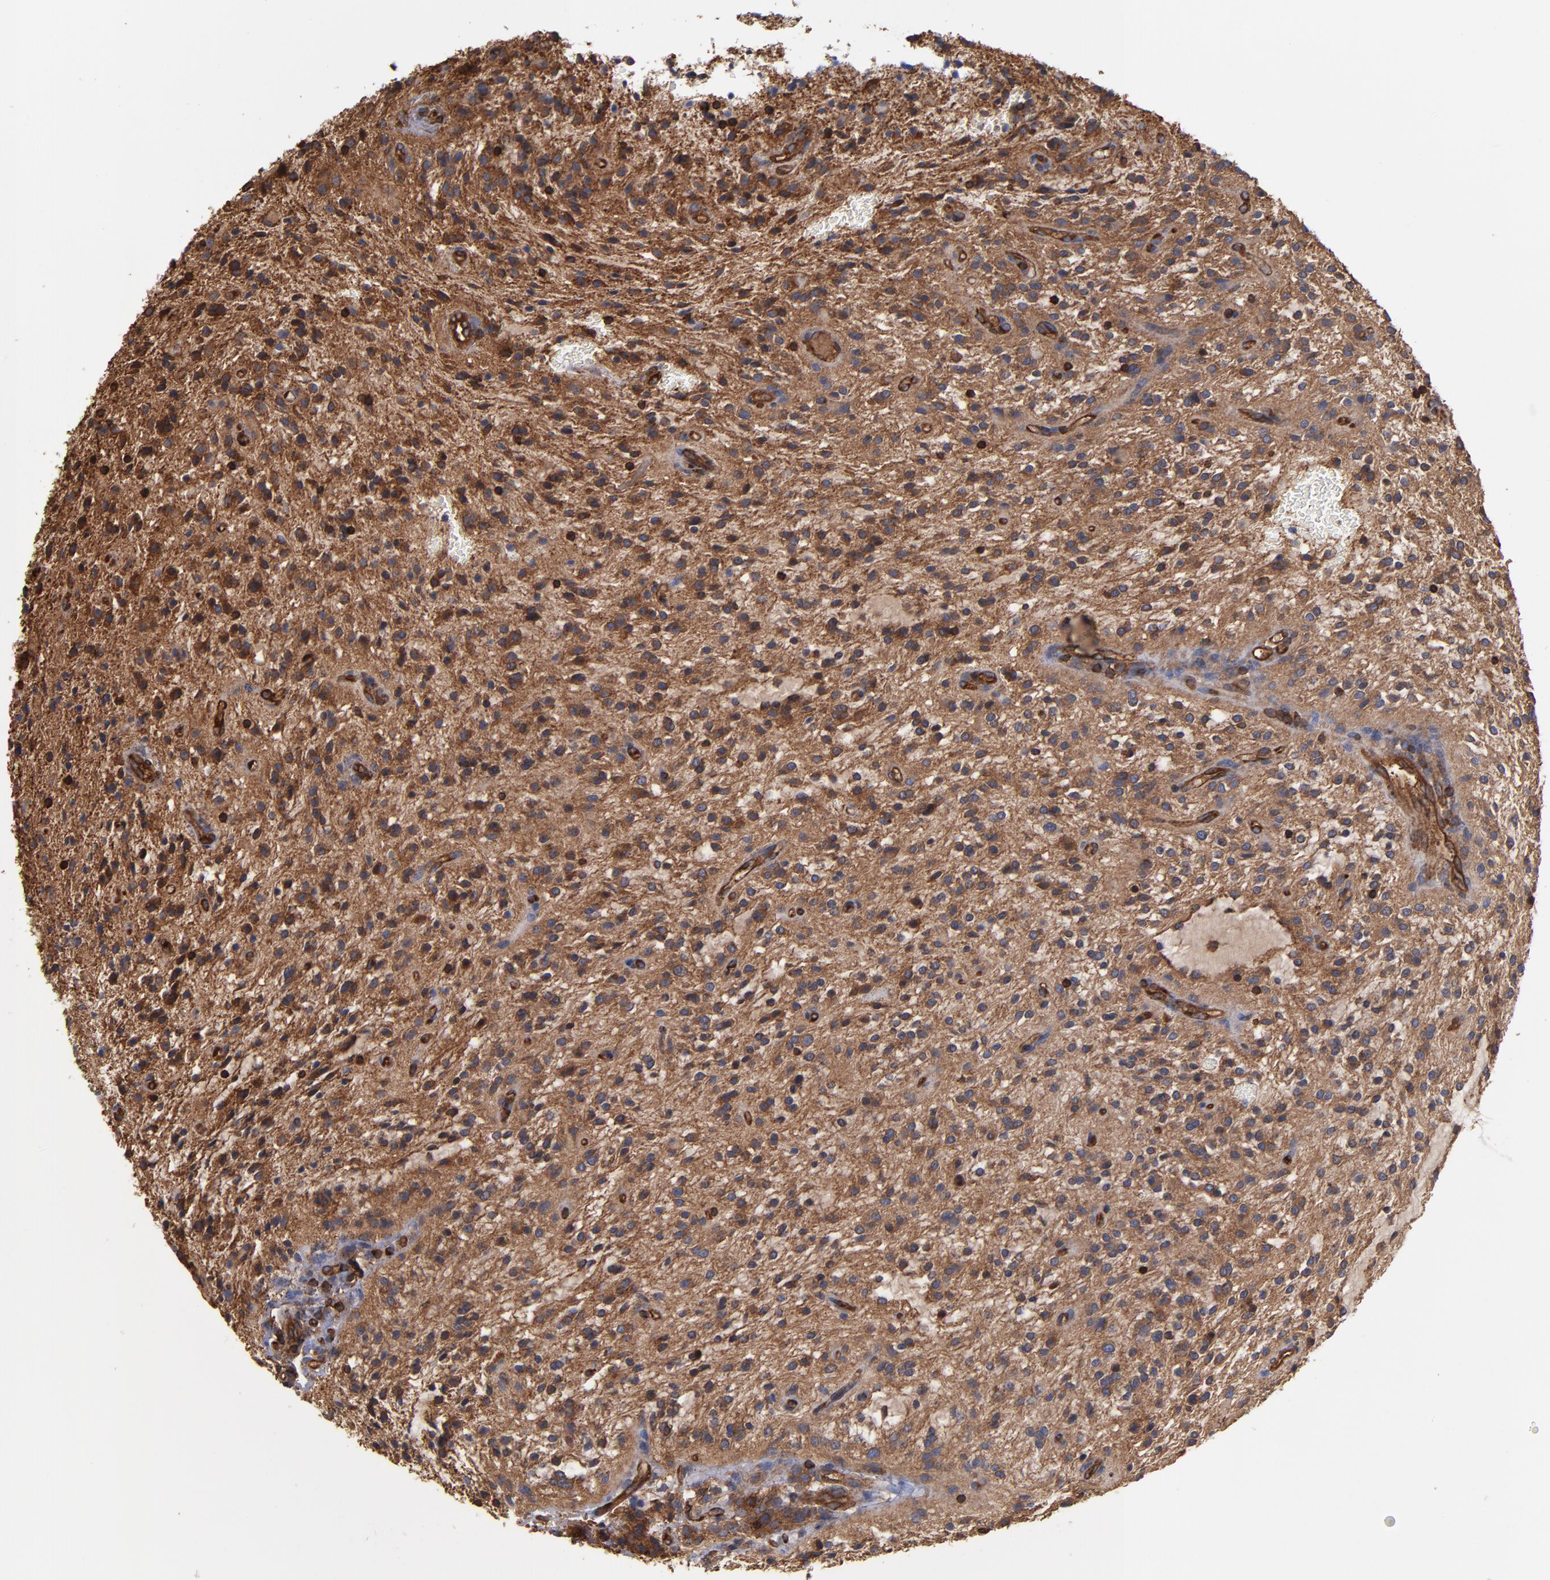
{"staining": {"intensity": "moderate", "quantity": "25%-75%", "location": "cytoplasmic/membranous"}, "tissue": "glioma", "cell_type": "Tumor cells", "image_type": "cancer", "snomed": [{"axis": "morphology", "description": "Glioma, malignant, NOS"}, {"axis": "topography", "description": "Cerebellum"}], "caption": "Glioma was stained to show a protein in brown. There is medium levels of moderate cytoplasmic/membranous staining in approximately 25%-75% of tumor cells. (Brightfield microscopy of DAB IHC at high magnification).", "gene": "ACTN4", "patient": {"sex": "female", "age": 10}}